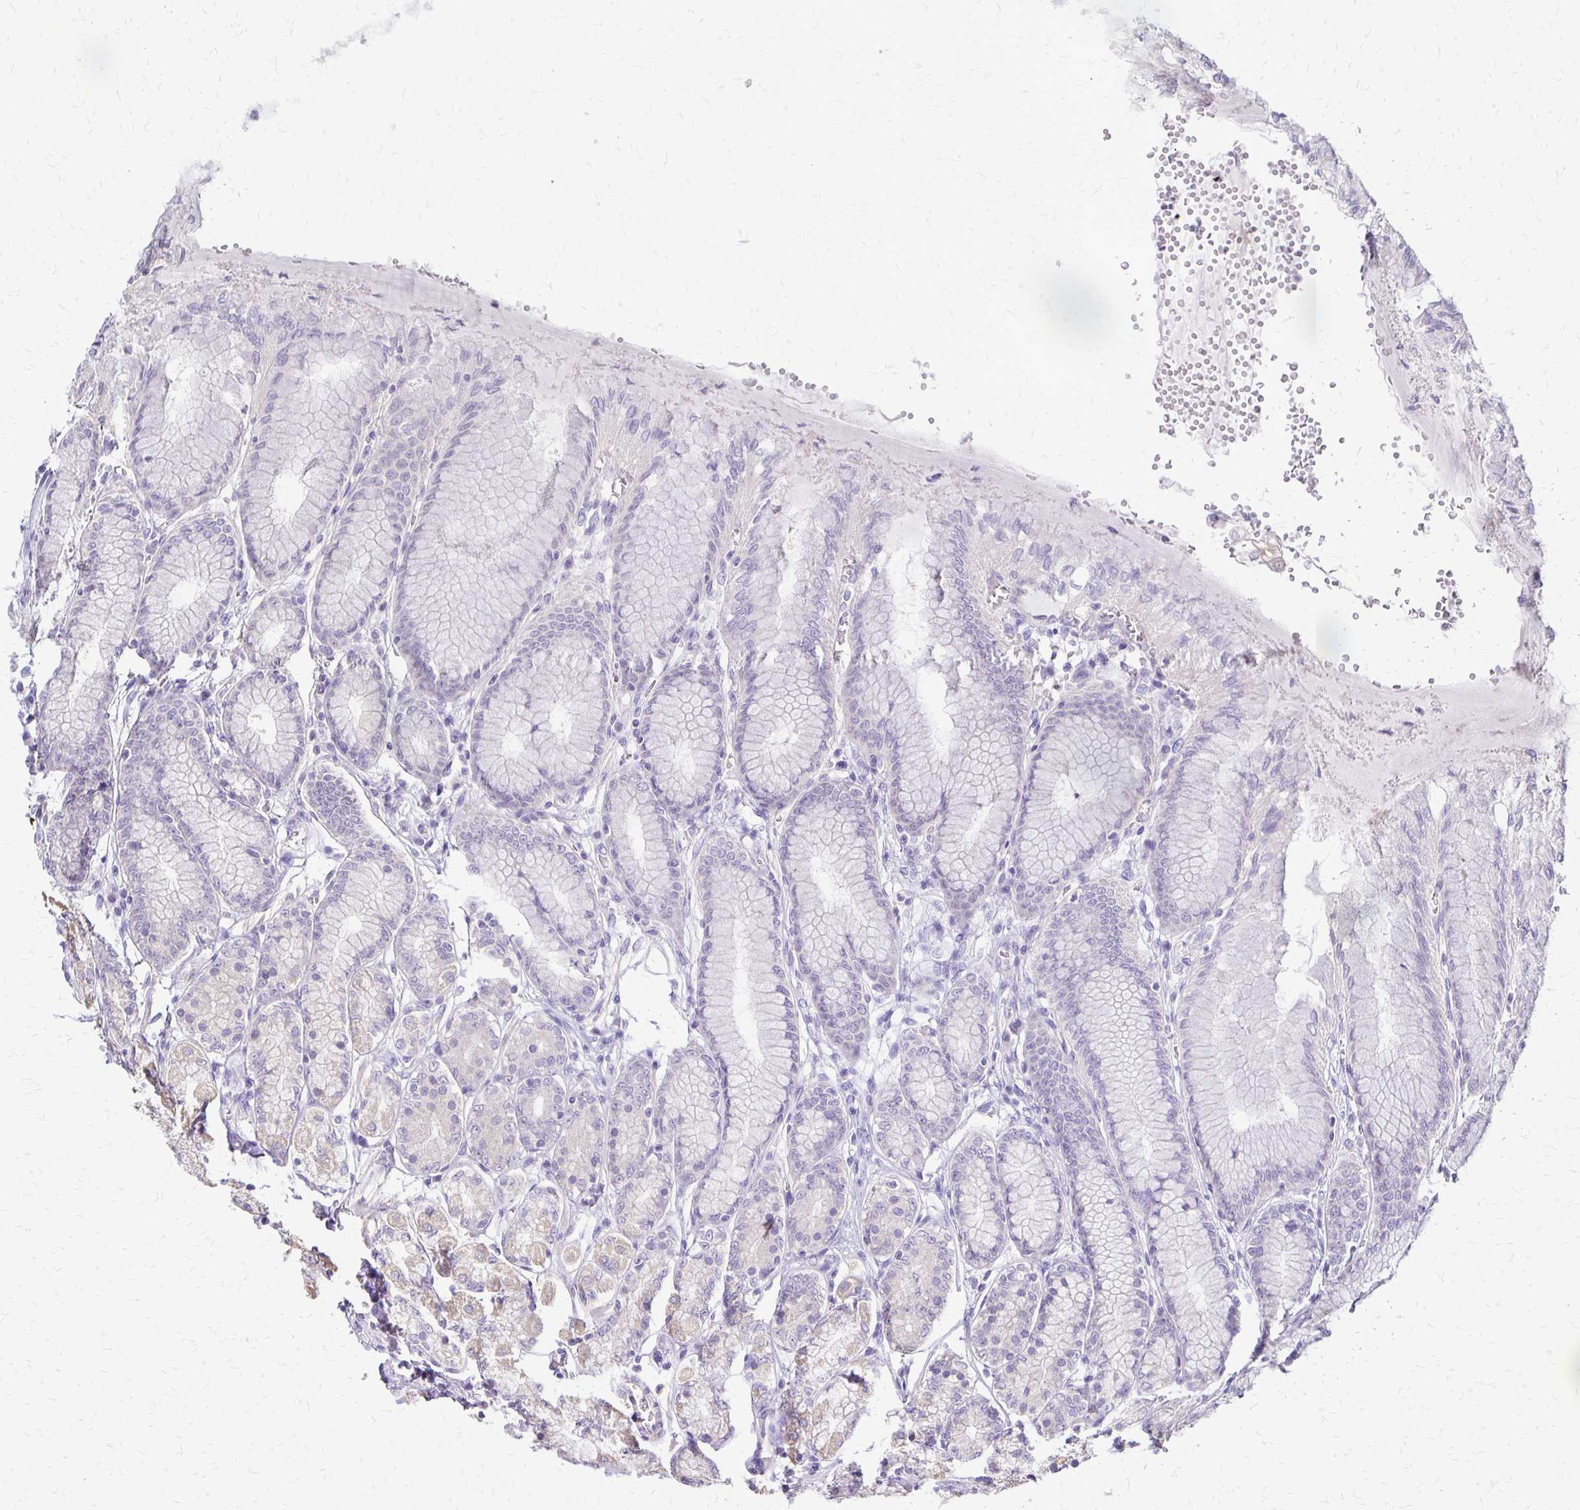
{"staining": {"intensity": "weak", "quantity": "<25%", "location": "cytoplasmic/membranous"}, "tissue": "stomach", "cell_type": "Glandular cells", "image_type": "normal", "snomed": [{"axis": "morphology", "description": "Normal tissue, NOS"}, {"axis": "topography", "description": "Stomach"}, {"axis": "topography", "description": "Stomach, lower"}], "caption": "DAB immunohistochemical staining of unremarkable human stomach exhibits no significant expression in glandular cells. Nuclei are stained in blue.", "gene": "ALPG", "patient": {"sex": "male", "age": 76}}